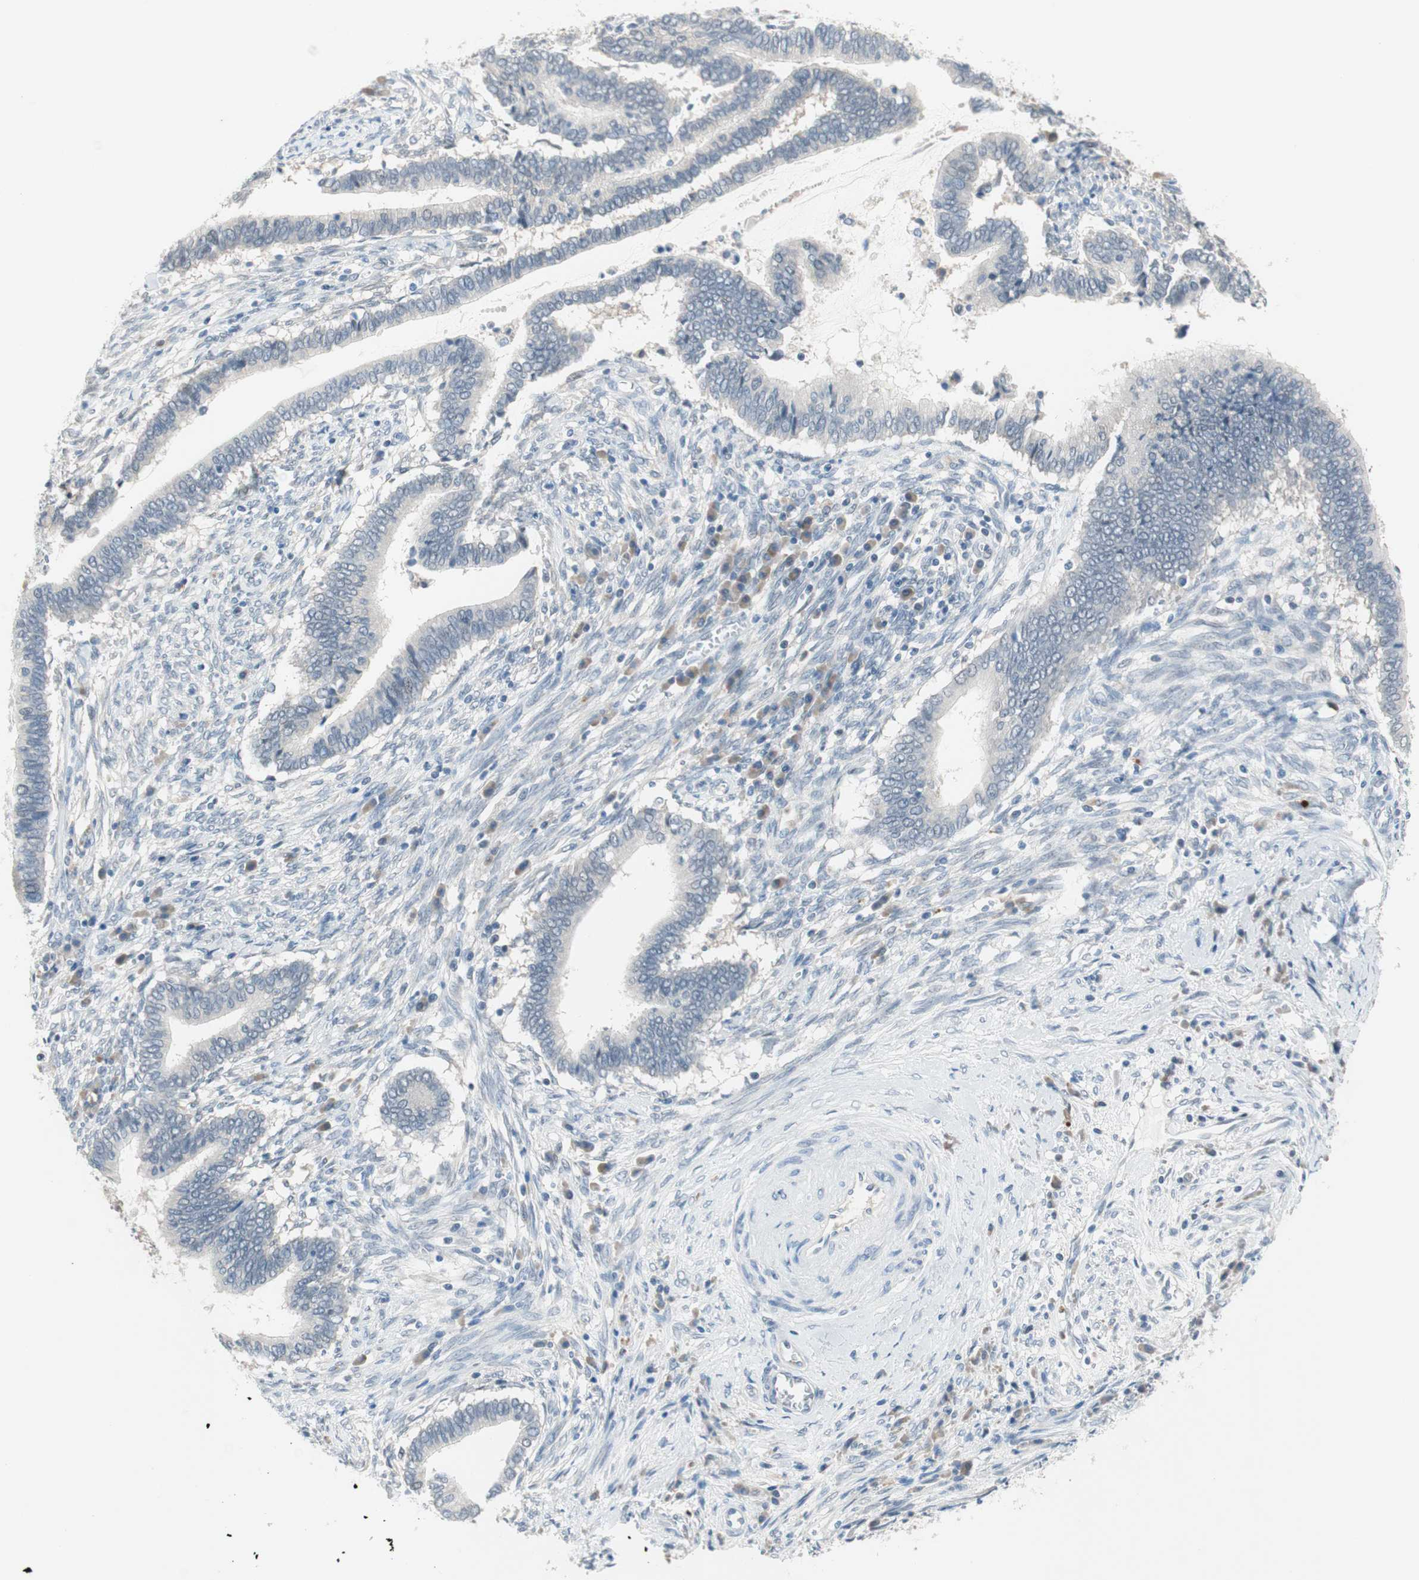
{"staining": {"intensity": "negative", "quantity": "none", "location": "none"}, "tissue": "cervical cancer", "cell_type": "Tumor cells", "image_type": "cancer", "snomed": [{"axis": "morphology", "description": "Adenocarcinoma, NOS"}, {"axis": "topography", "description": "Cervix"}], "caption": "Cervical cancer (adenocarcinoma) was stained to show a protein in brown. There is no significant expression in tumor cells. (Stains: DAB IHC with hematoxylin counter stain, Microscopy: brightfield microscopy at high magnification).", "gene": "GRHL1", "patient": {"sex": "female", "age": 44}}